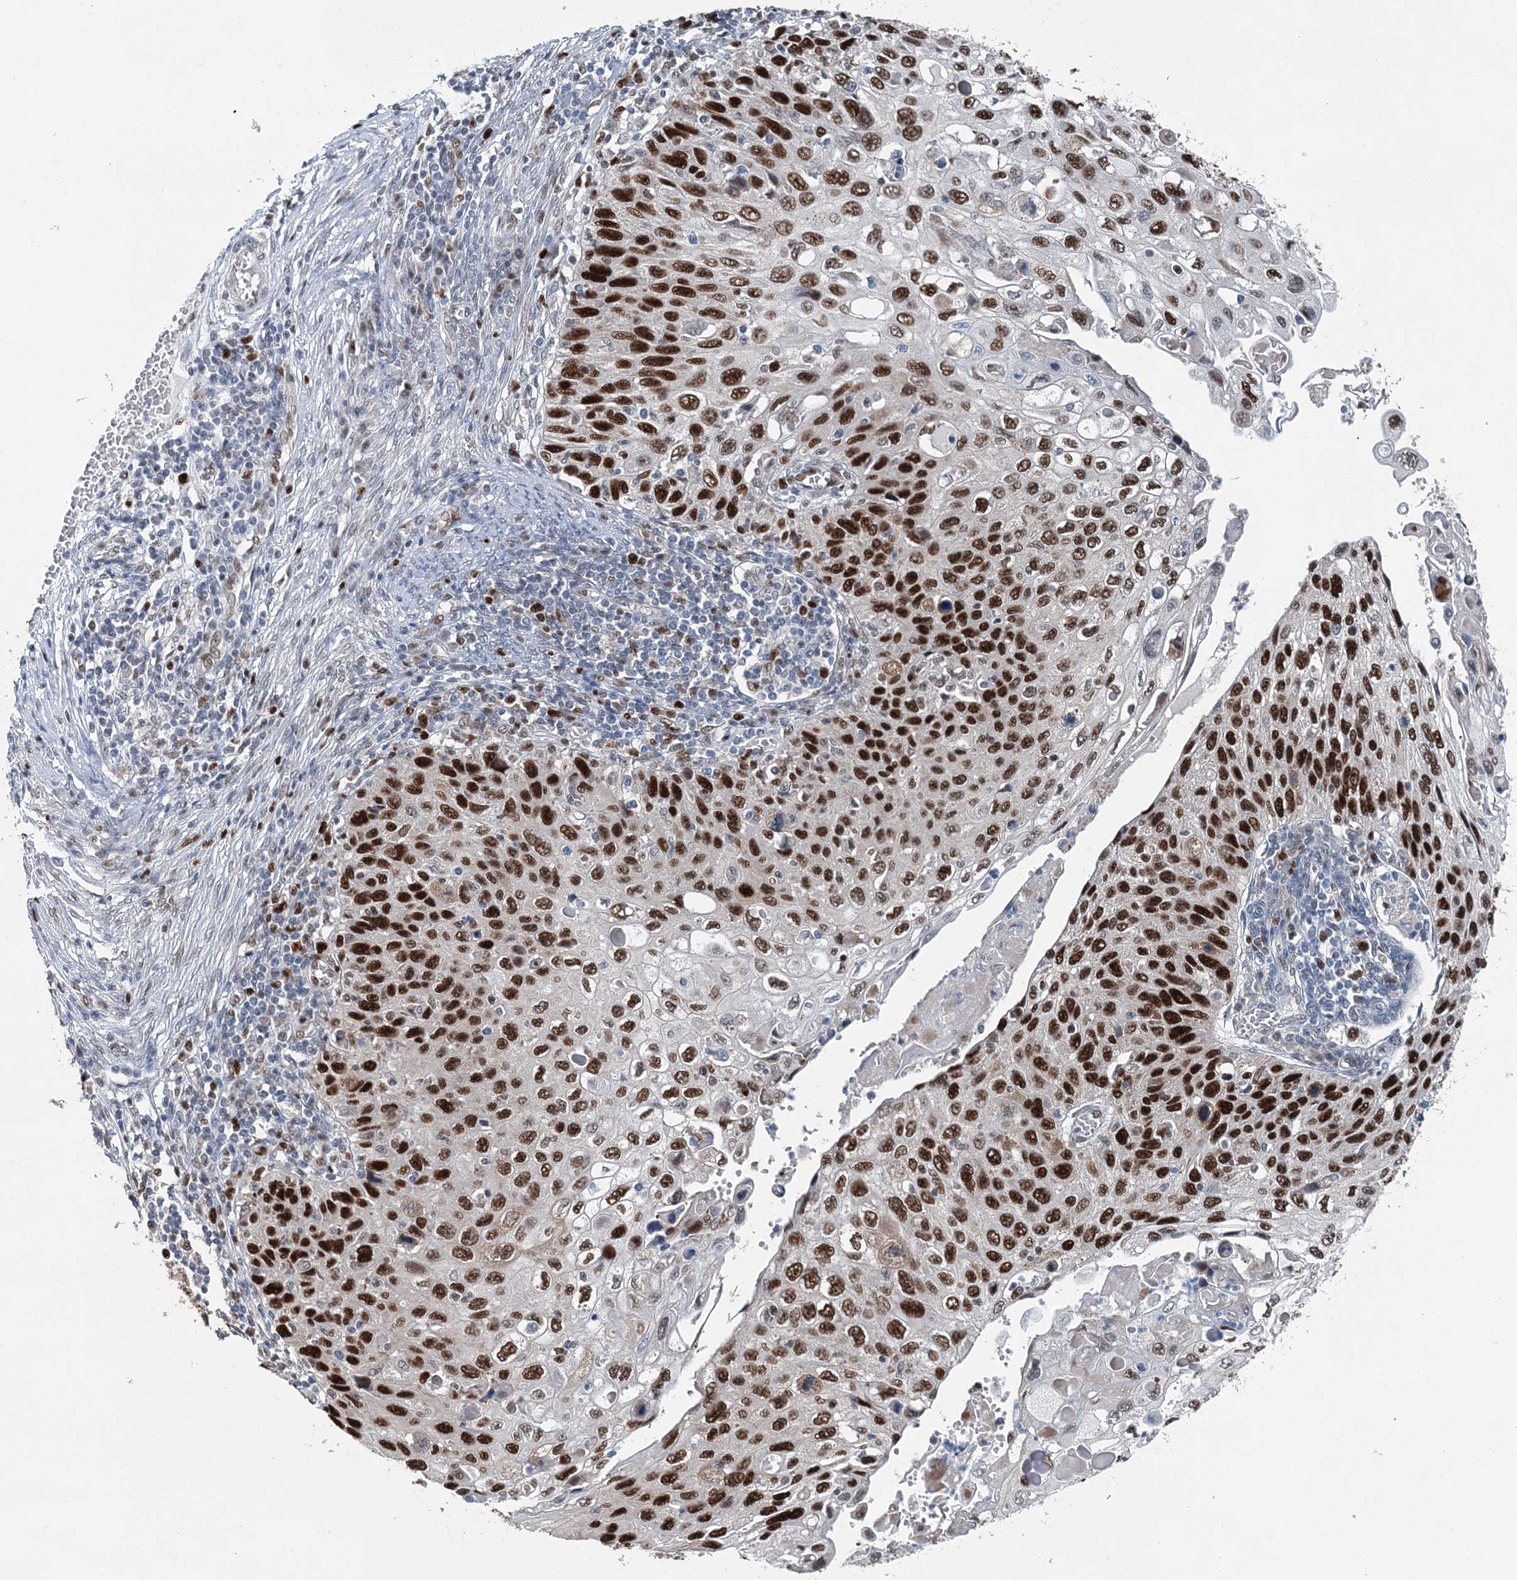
{"staining": {"intensity": "strong", "quantity": ">75%", "location": "nuclear"}, "tissue": "cervical cancer", "cell_type": "Tumor cells", "image_type": "cancer", "snomed": [{"axis": "morphology", "description": "Squamous cell carcinoma, NOS"}, {"axis": "topography", "description": "Cervix"}], "caption": "Squamous cell carcinoma (cervical) was stained to show a protein in brown. There is high levels of strong nuclear positivity in about >75% of tumor cells.", "gene": "HAT1", "patient": {"sex": "female", "age": 70}}